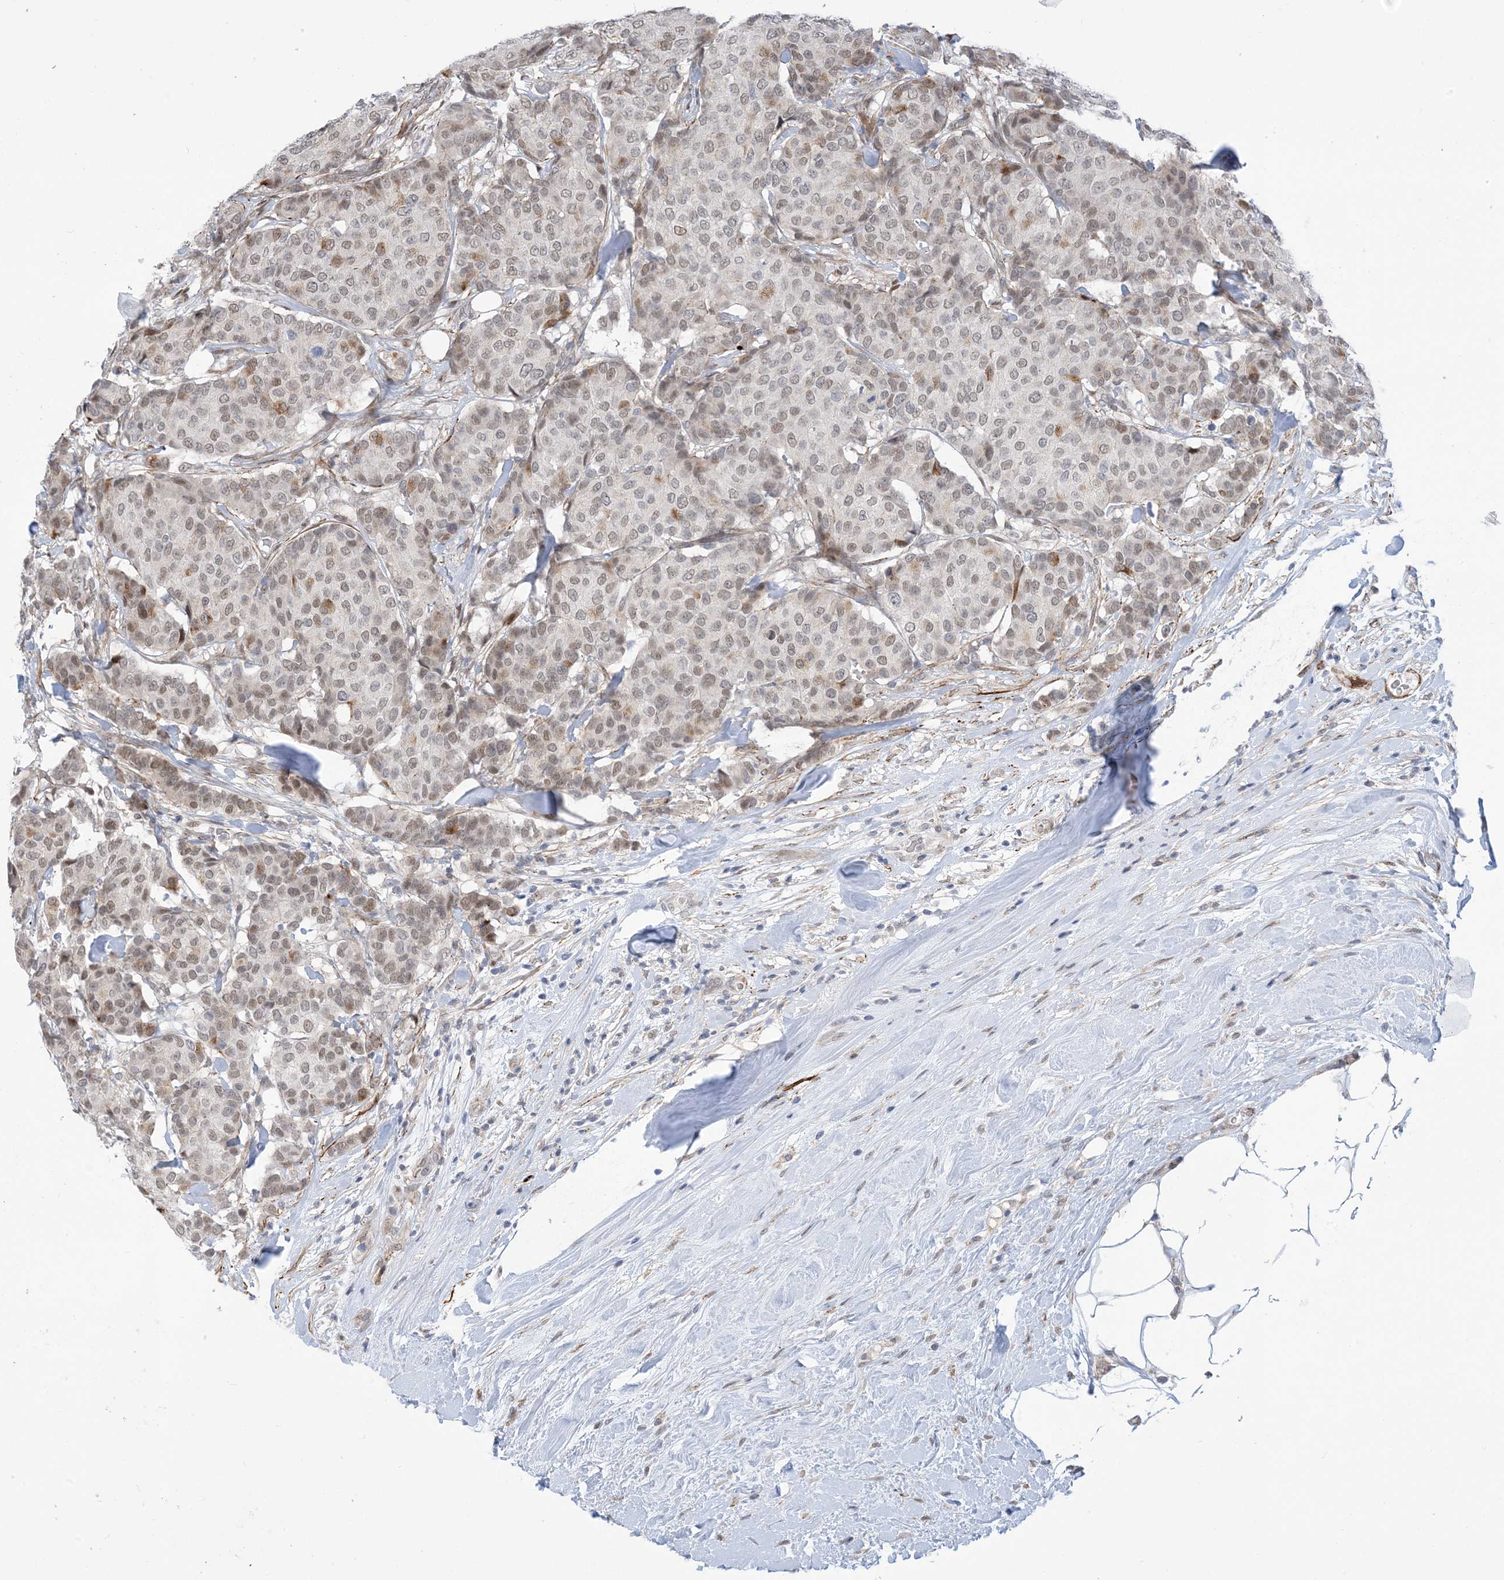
{"staining": {"intensity": "weak", "quantity": ">75%", "location": "nuclear"}, "tissue": "breast cancer", "cell_type": "Tumor cells", "image_type": "cancer", "snomed": [{"axis": "morphology", "description": "Duct carcinoma"}, {"axis": "topography", "description": "Breast"}], "caption": "IHC histopathology image of human breast cancer (intraductal carcinoma) stained for a protein (brown), which demonstrates low levels of weak nuclear staining in about >75% of tumor cells.", "gene": "ZNF8", "patient": {"sex": "female", "age": 75}}